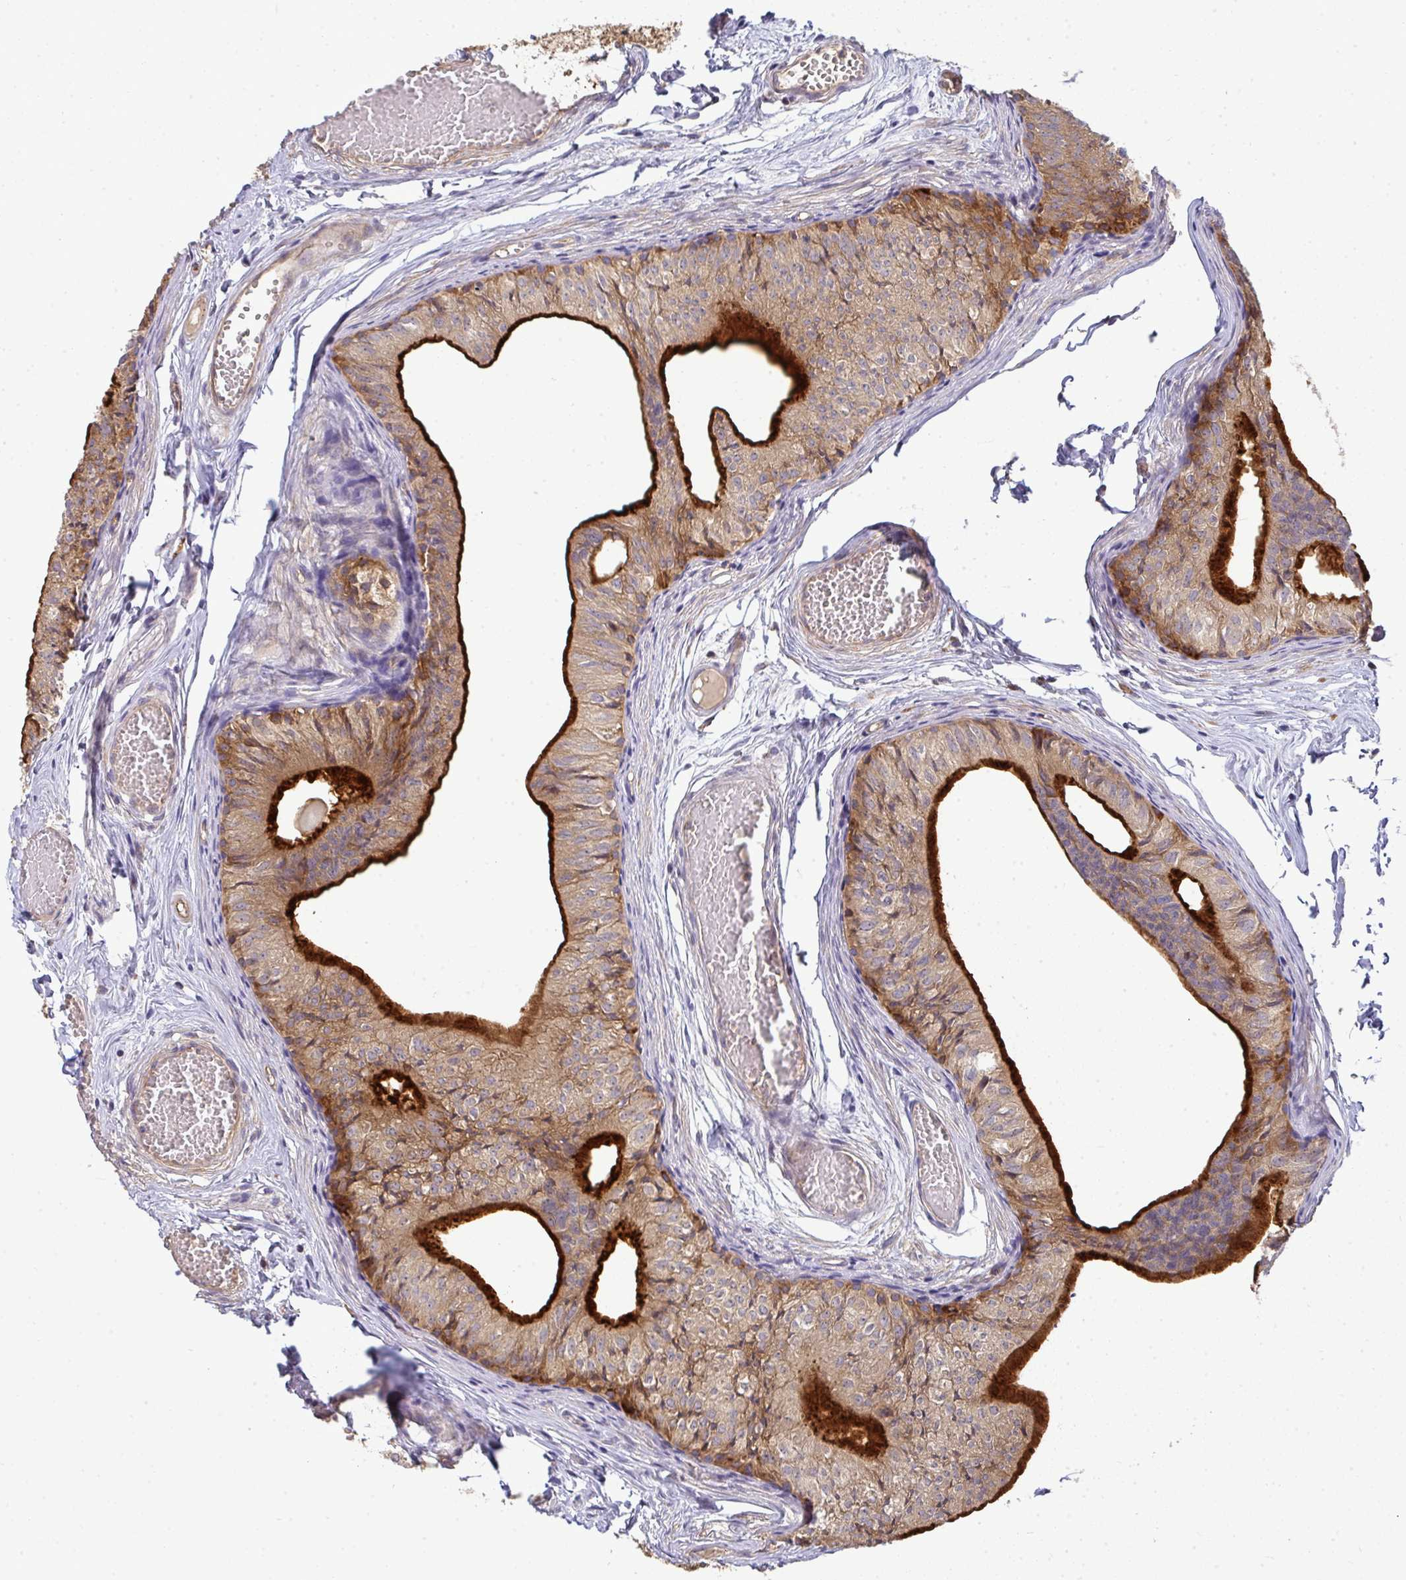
{"staining": {"intensity": "strong", "quantity": ">75%", "location": "cytoplasmic/membranous"}, "tissue": "epididymis", "cell_type": "Glandular cells", "image_type": "normal", "snomed": [{"axis": "morphology", "description": "Normal tissue, NOS"}, {"axis": "topography", "description": "Epididymis"}], "caption": "The image demonstrates staining of normal epididymis, revealing strong cytoplasmic/membranous protein positivity (brown color) within glandular cells. Nuclei are stained in blue.", "gene": "B4GALT6", "patient": {"sex": "male", "age": 25}}